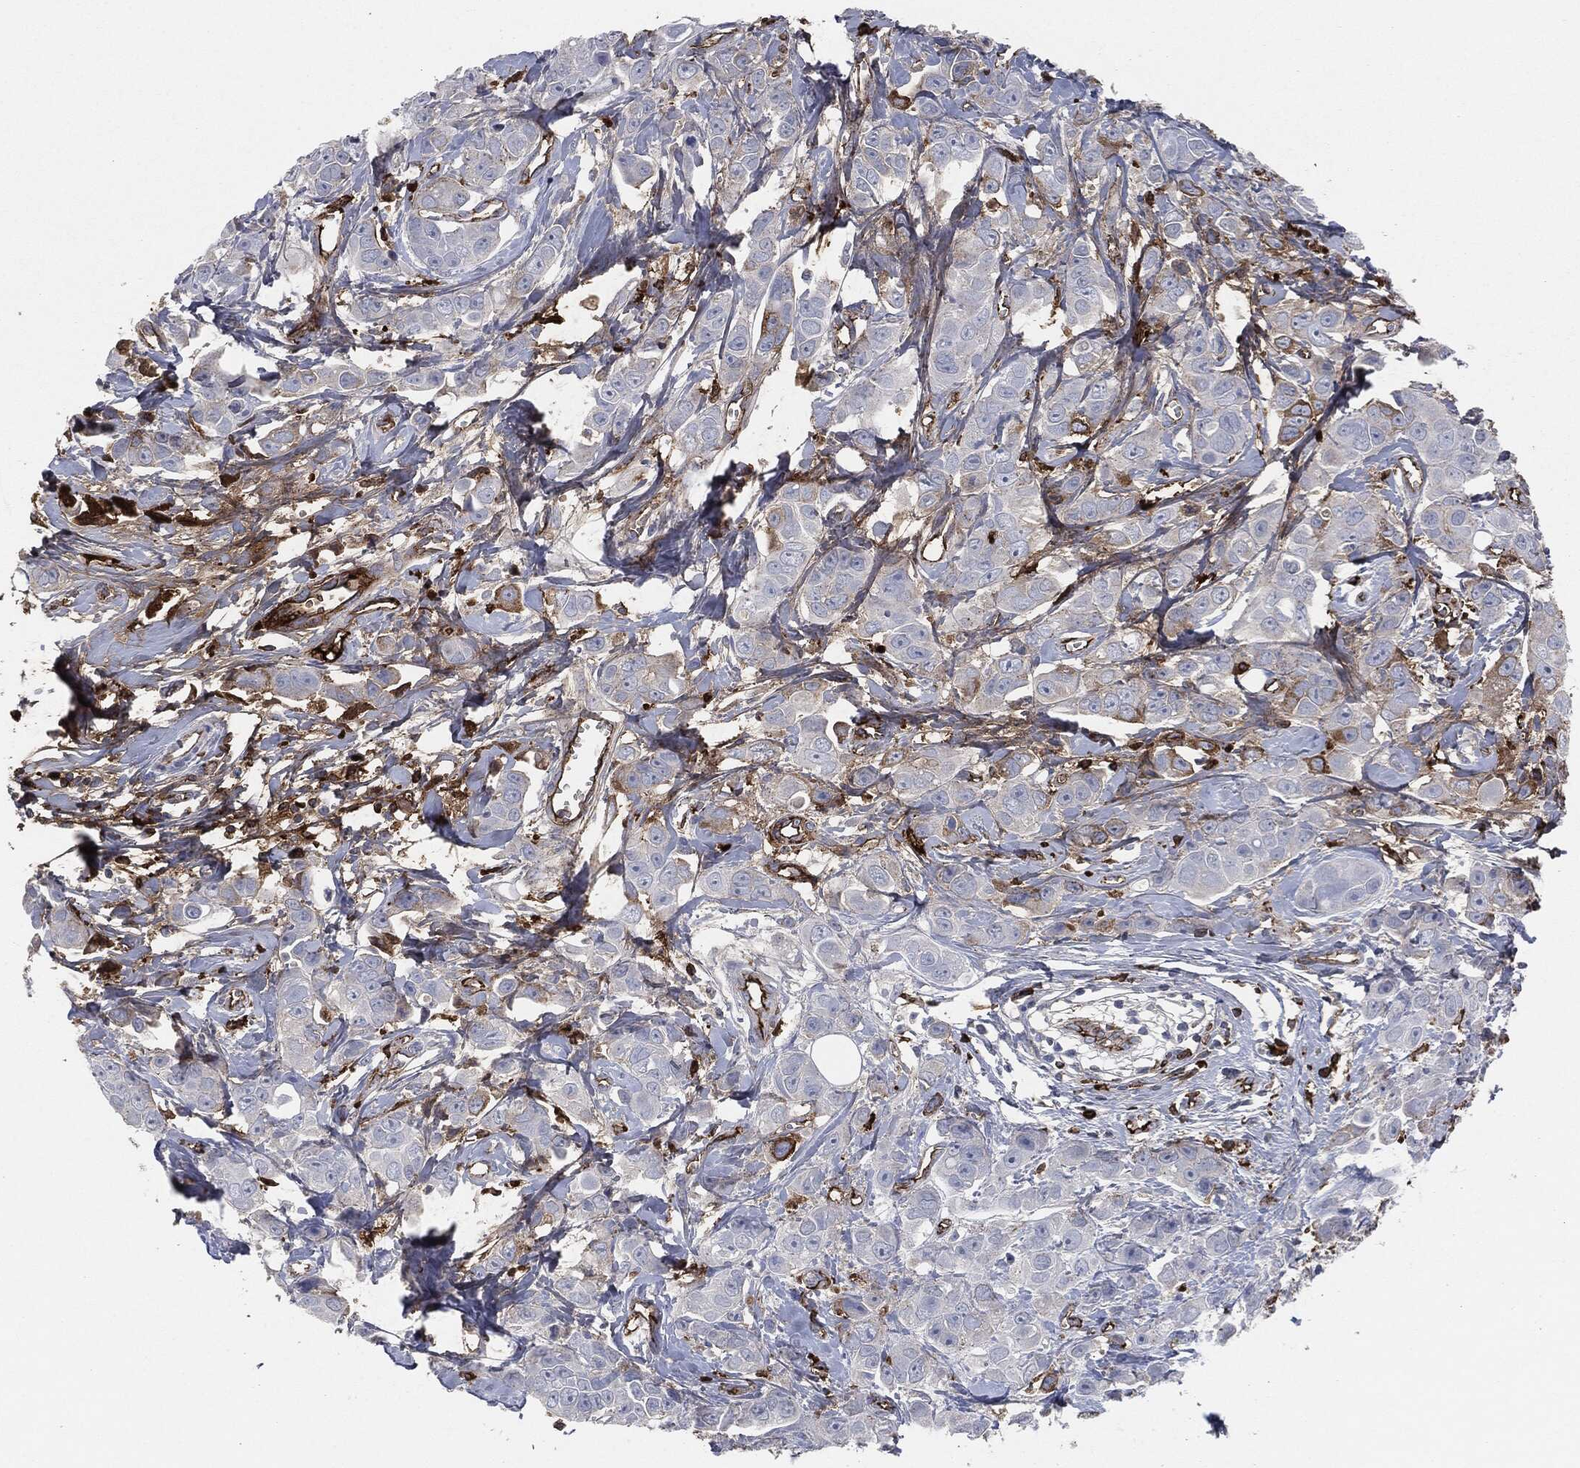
{"staining": {"intensity": "strong", "quantity": "<25%", "location": "cytoplasmic/membranous"}, "tissue": "breast cancer", "cell_type": "Tumor cells", "image_type": "cancer", "snomed": [{"axis": "morphology", "description": "Duct carcinoma"}, {"axis": "topography", "description": "Breast"}], "caption": "Breast intraductal carcinoma was stained to show a protein in brown. There is medium levels of strong cytoplasmic/membranous staining in about <25% of tumor cells.", "gene": "APOB", "patient": {"sex": "female", "age": 35}}